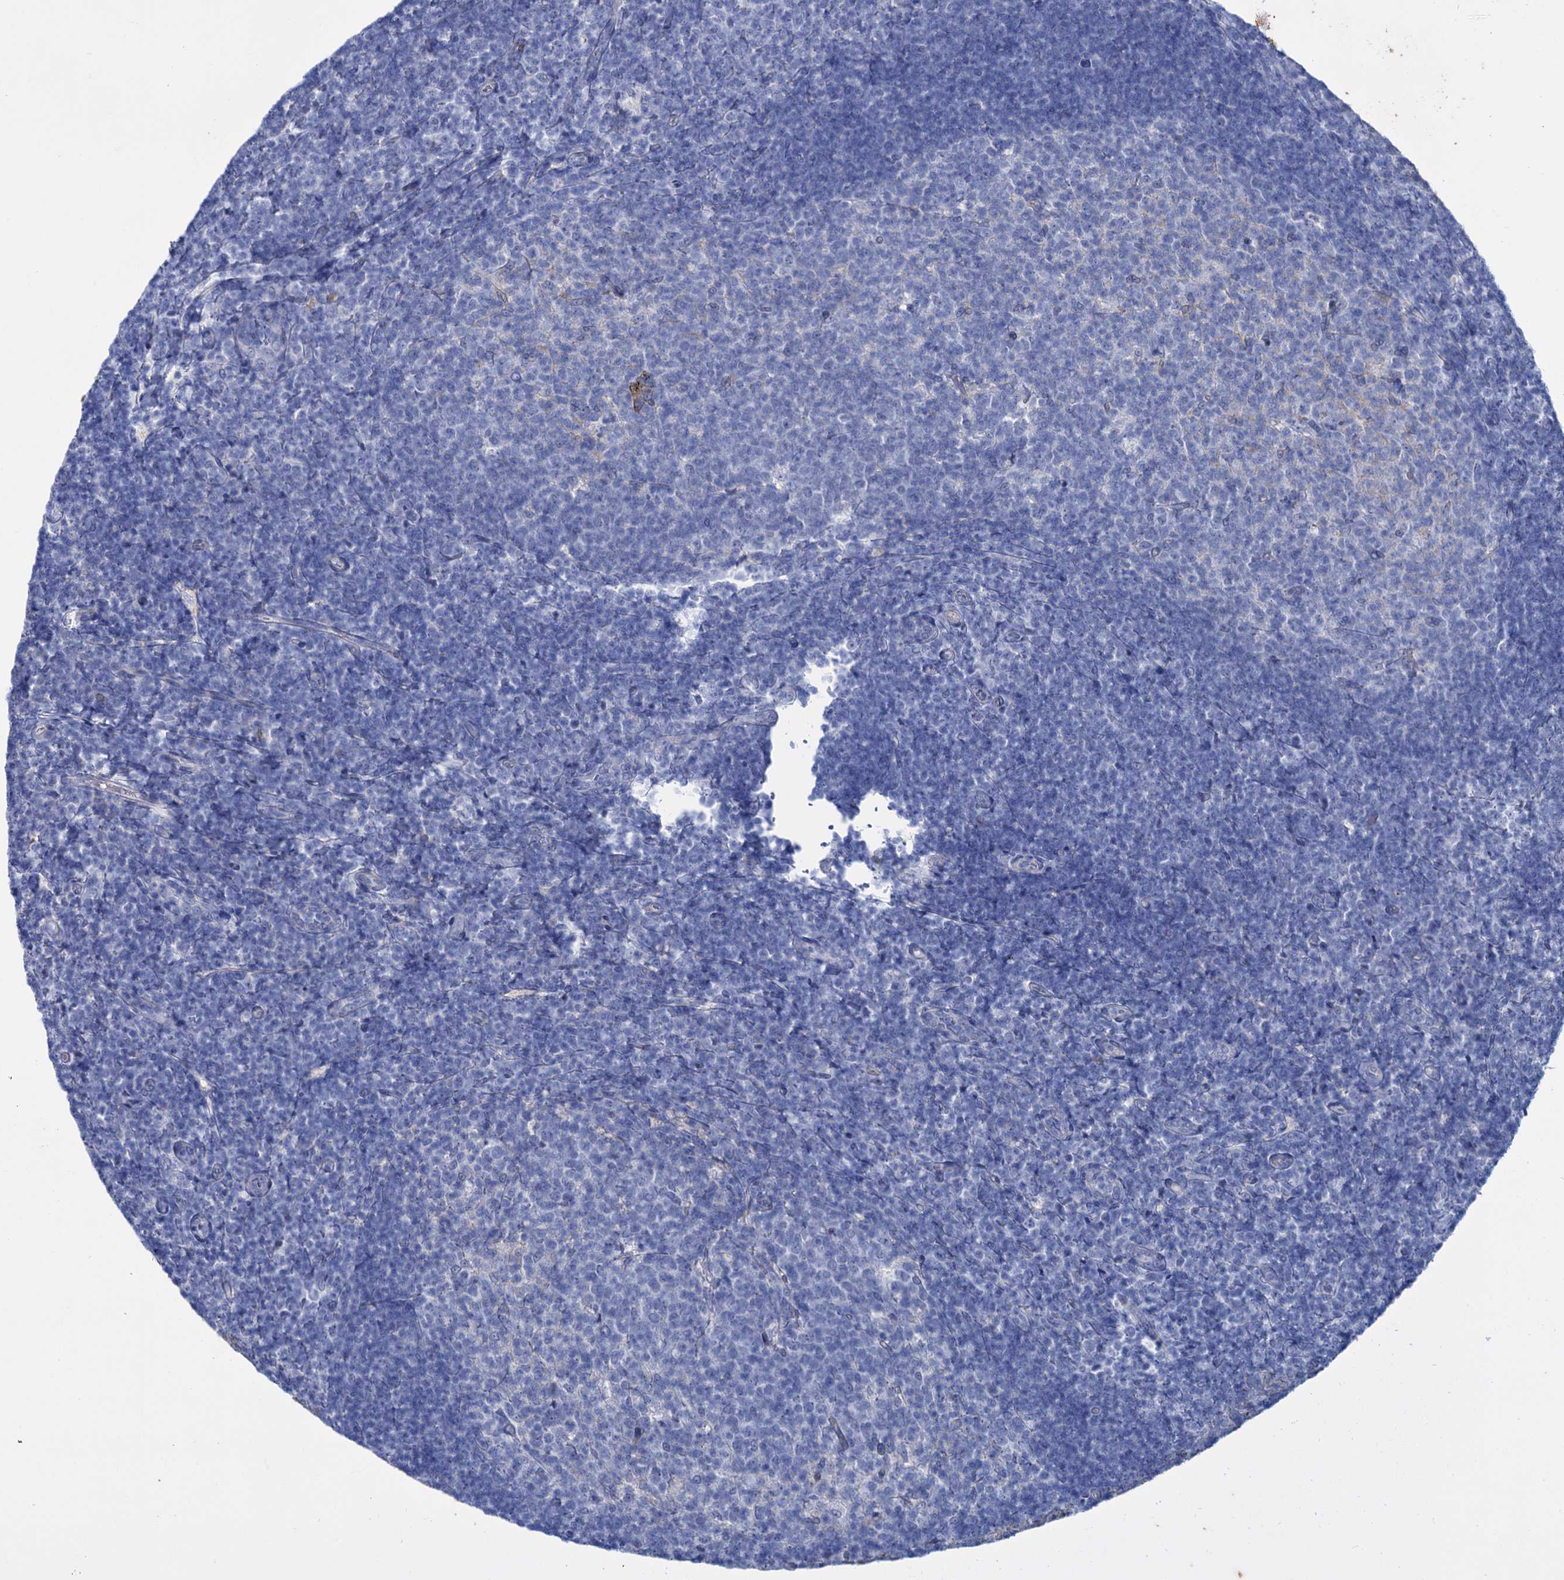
{"staining": {"intensity": "negative", "quantity": "none", "location": "none"}, "tissue": "tonsil", "cell_type": "Germinal center cells", "image_type": "normal", "snomed": [{"axis": "morphology", "description": "Normal tissue, NOS"}, {"axis": "topography", "description": "Tonsil"}], "caption": "A high-resolution image shows IHC staining of unremarkable tonsil, which exhibits no significant staining in germinal center cells.", "gene": "FAAP20", "patient": {"sex": "female", "age": 10}}